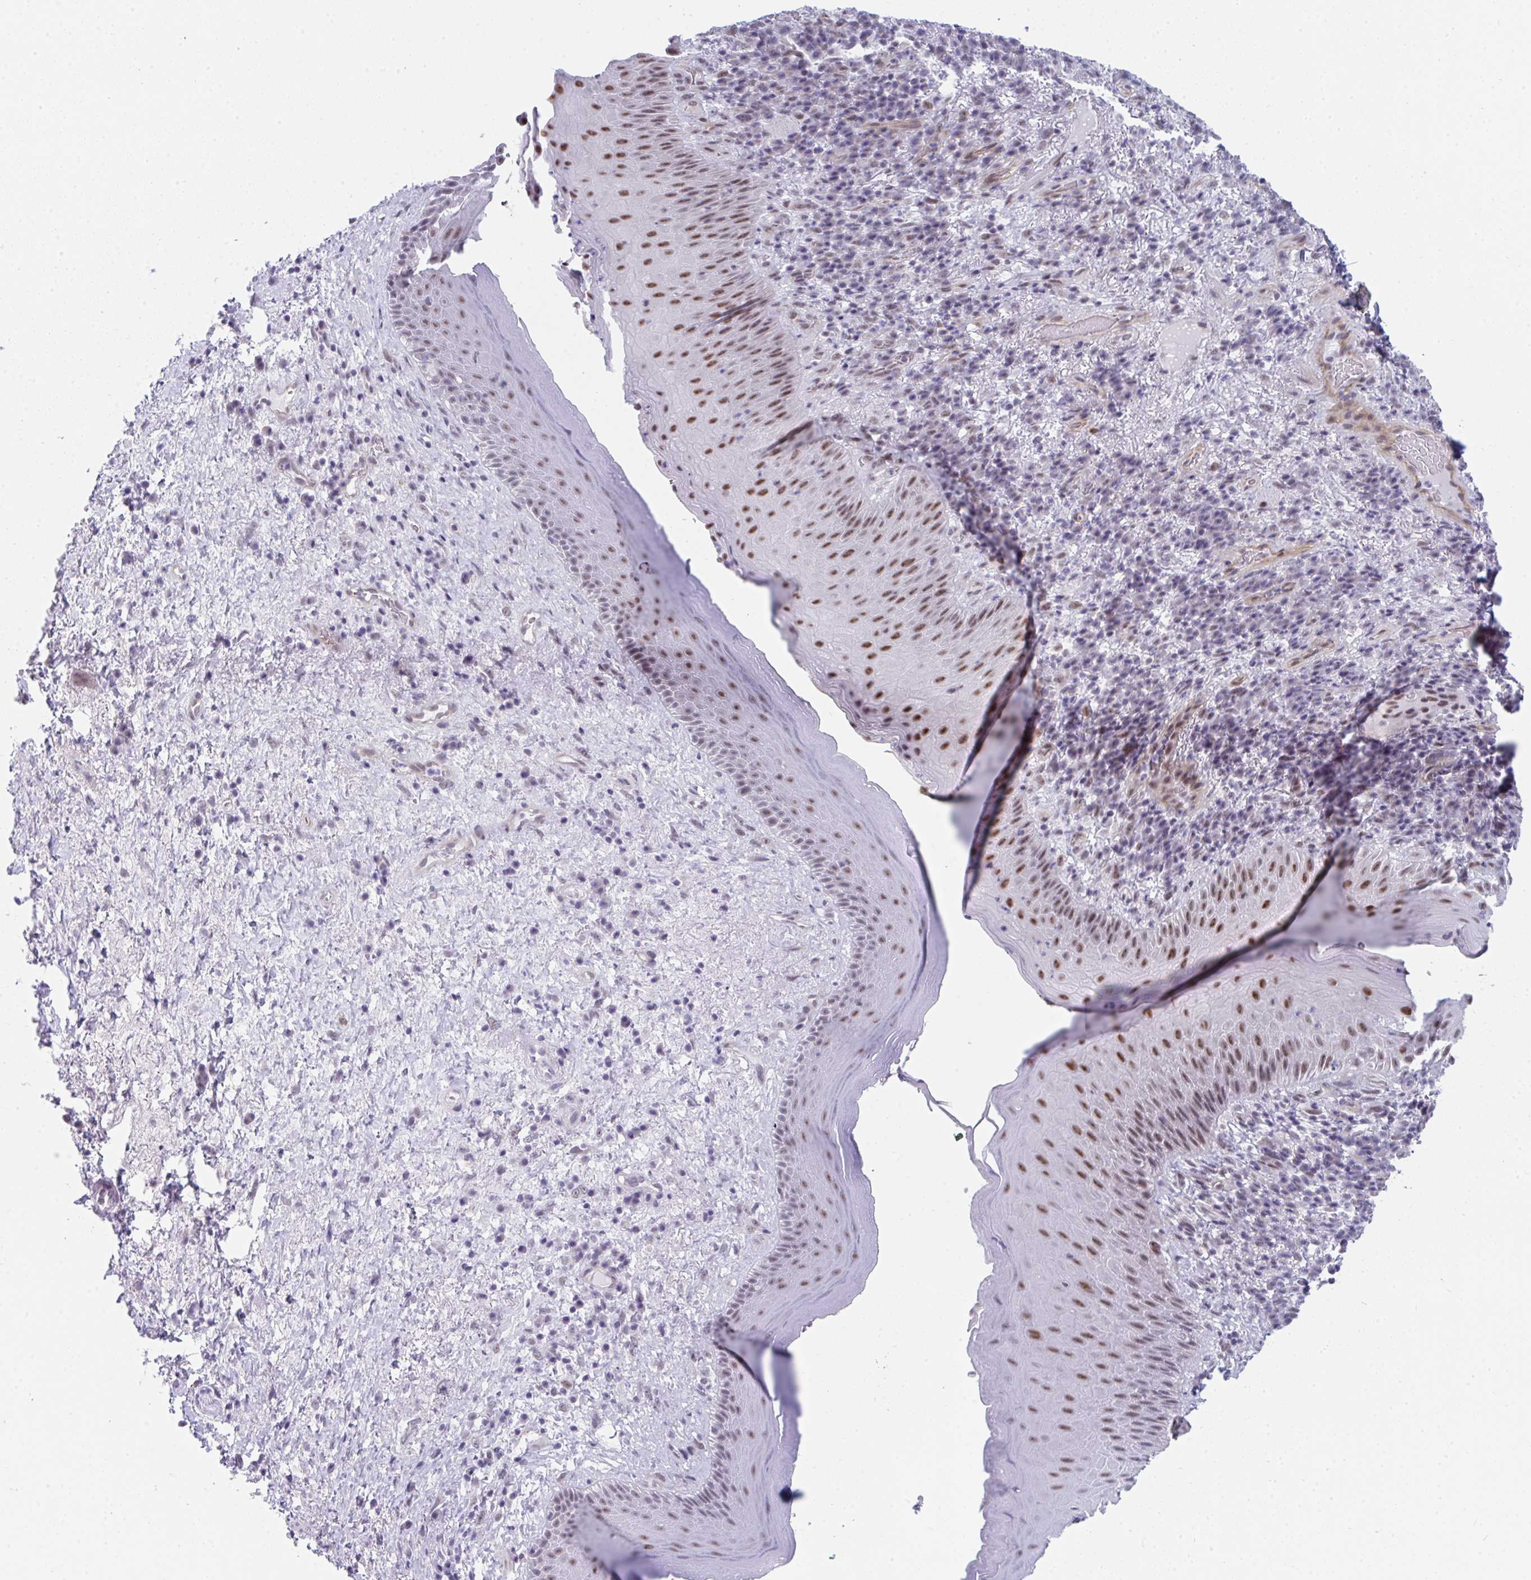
{"staining": {"intensity": "moderate", "quantity": "25%-75%", "location": "nuclear"}, "tissue": "skin", "cell_type": "Epidermal cells", "image_type": "normal", "snomed": [{"axis": "morphology", "description": "Normal tissue, NOS"}, {"axis": "topography", "description": "Anal"}], "caption": "This micrograph demonstrates immunohistochemistry (IHC) staining of normal human skin, with medium moderate nuclear staining in approximately 25%-75% of epidermal cells.", "gene": "CDK13", "patient": {"sex": "male", "age": 78}}